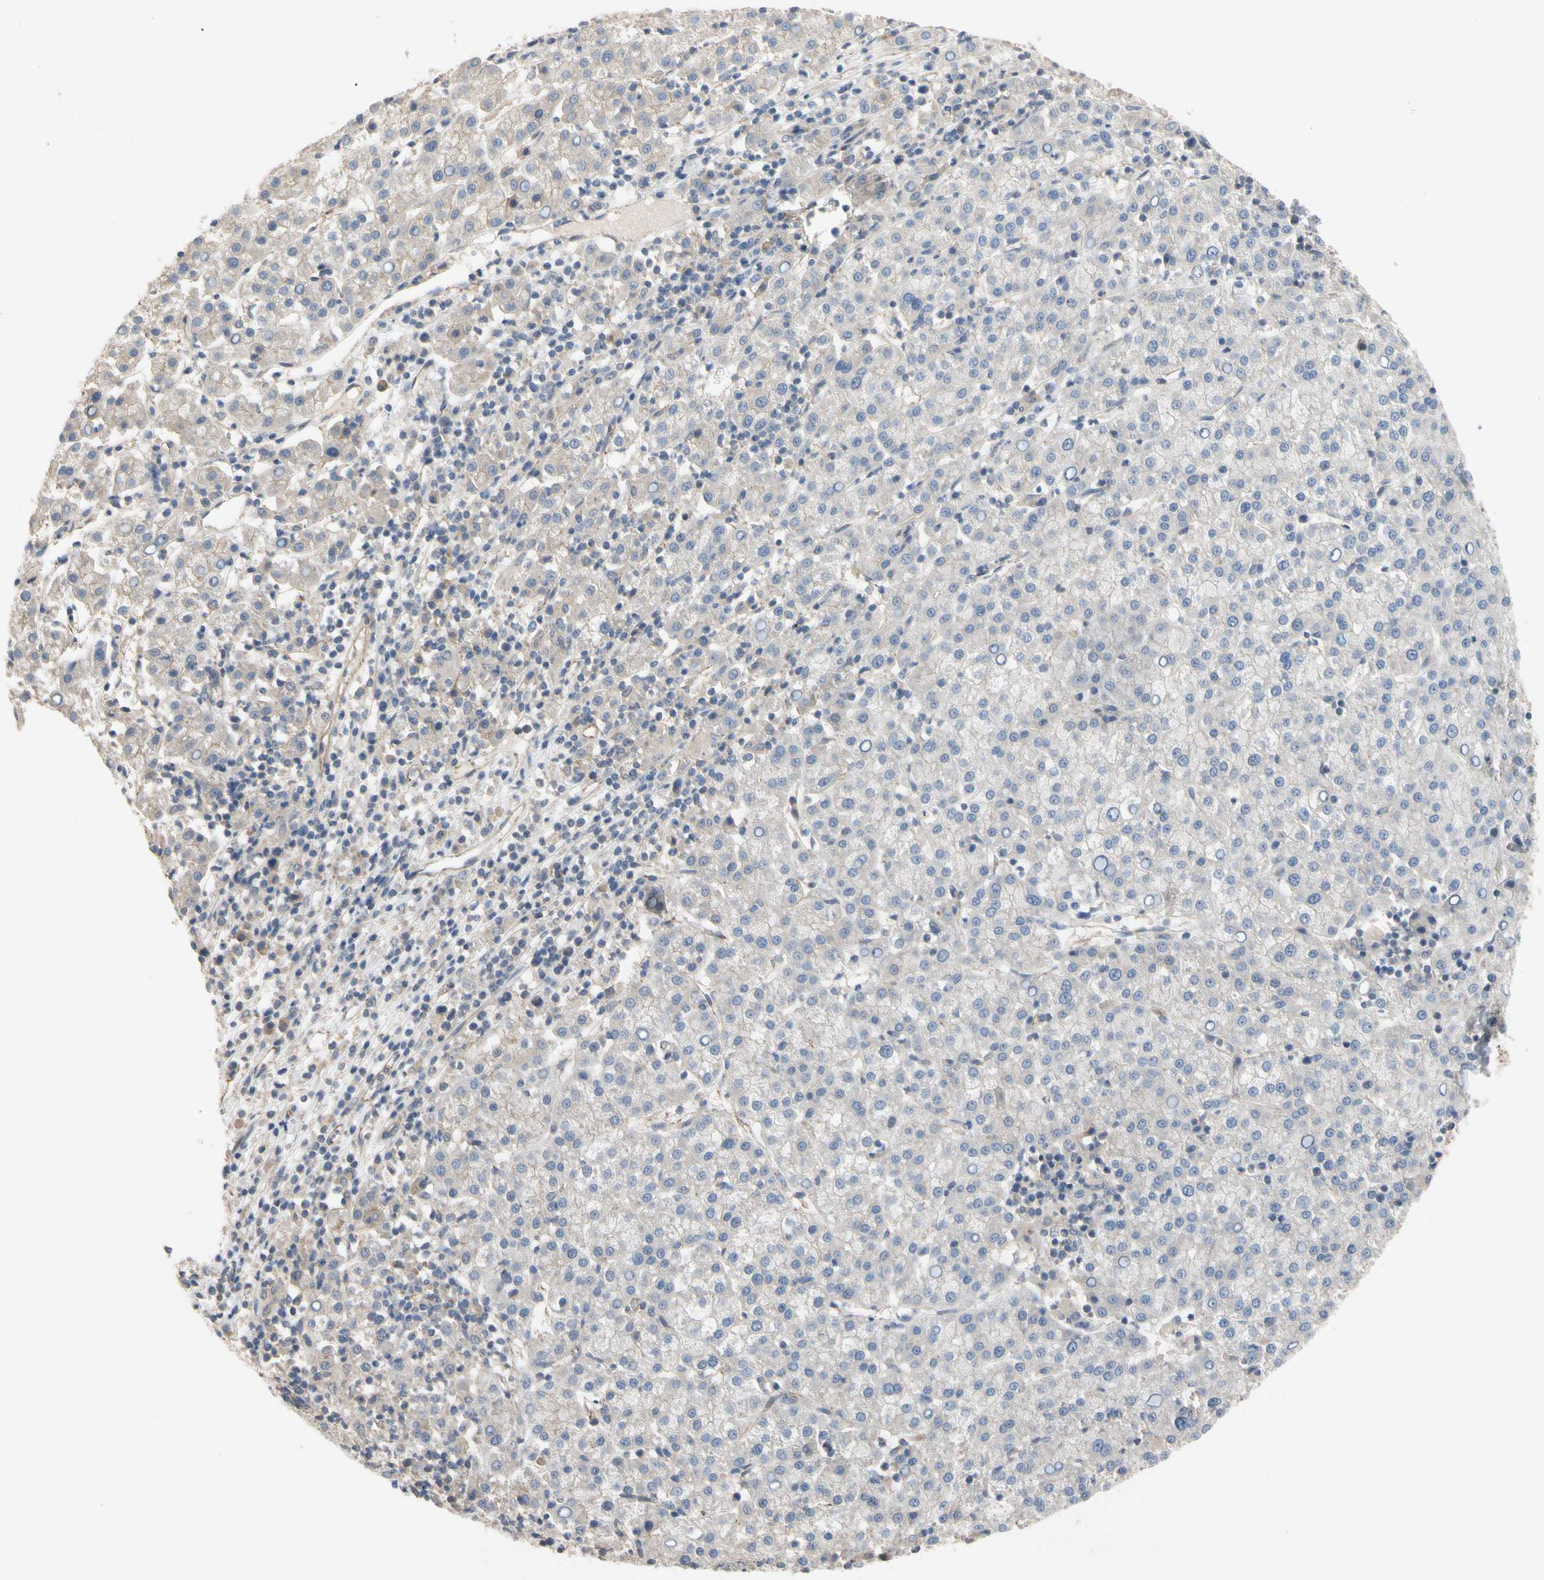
{"staining": {"intensity": "weak", "quantity": "25%-75%", "location": "cytoplasmic/membranous"}, "tissue": "liver cancer", "cell_type": "Tumor cells", "image_type": "cancer", "snomed": [{"axis": "morphology", "description": "Carcinoma, Hepatocellular, NOS"}, {"axis": "topography", "description": "Liver"}], "caption": "Hepatocellular carcinoma (liver) tissue shows weak cytoplasmic/membranous expression in about 25%-75% of tumor cells (DAB = brown stain, brightfield microscopy at high magnification).", "gene": "DPP8", "patient": {"sex": "female", "age": 58}}